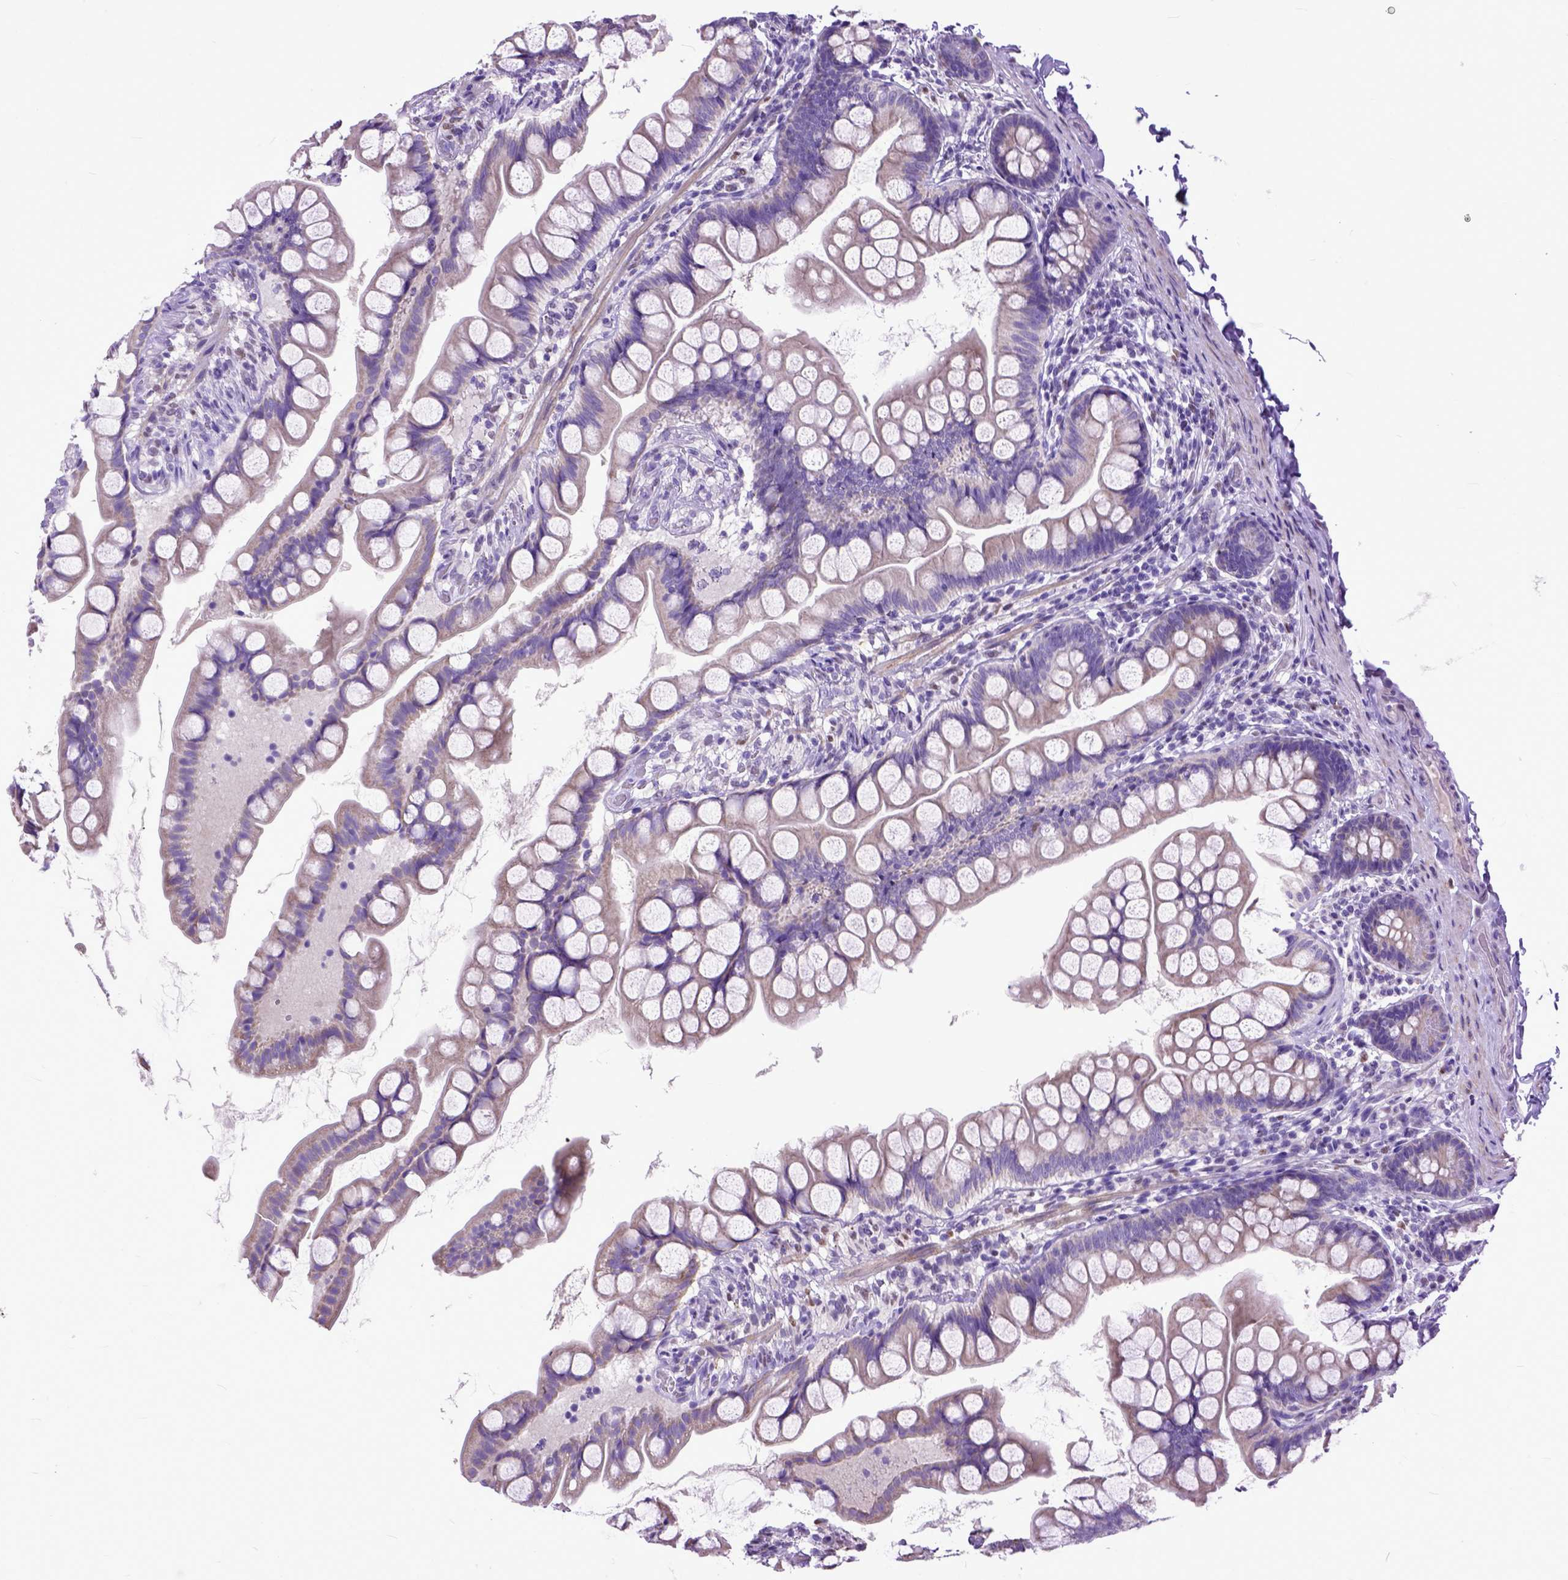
{"staining": {"intensity": "moderate", "quantity": "25%-75%", "location": "cytoplasmic/membranous"}, "tissue": "small intestine", "cell_type": "Glandular cells", "image_type": "normal", "snomed": [{"axis": "morphology", "description": "Normal tissue, NOS"}, {"axis": "topography", "description": "Small intestine"}], "caption": "Protein expression analysis of normal human small intestine reveals moderate cytoplasmic/membranous positivity in approximately 25%-75% of glandular cells.", "gene": "CRB1", "patient": {"sex": "male", "age": 70}}